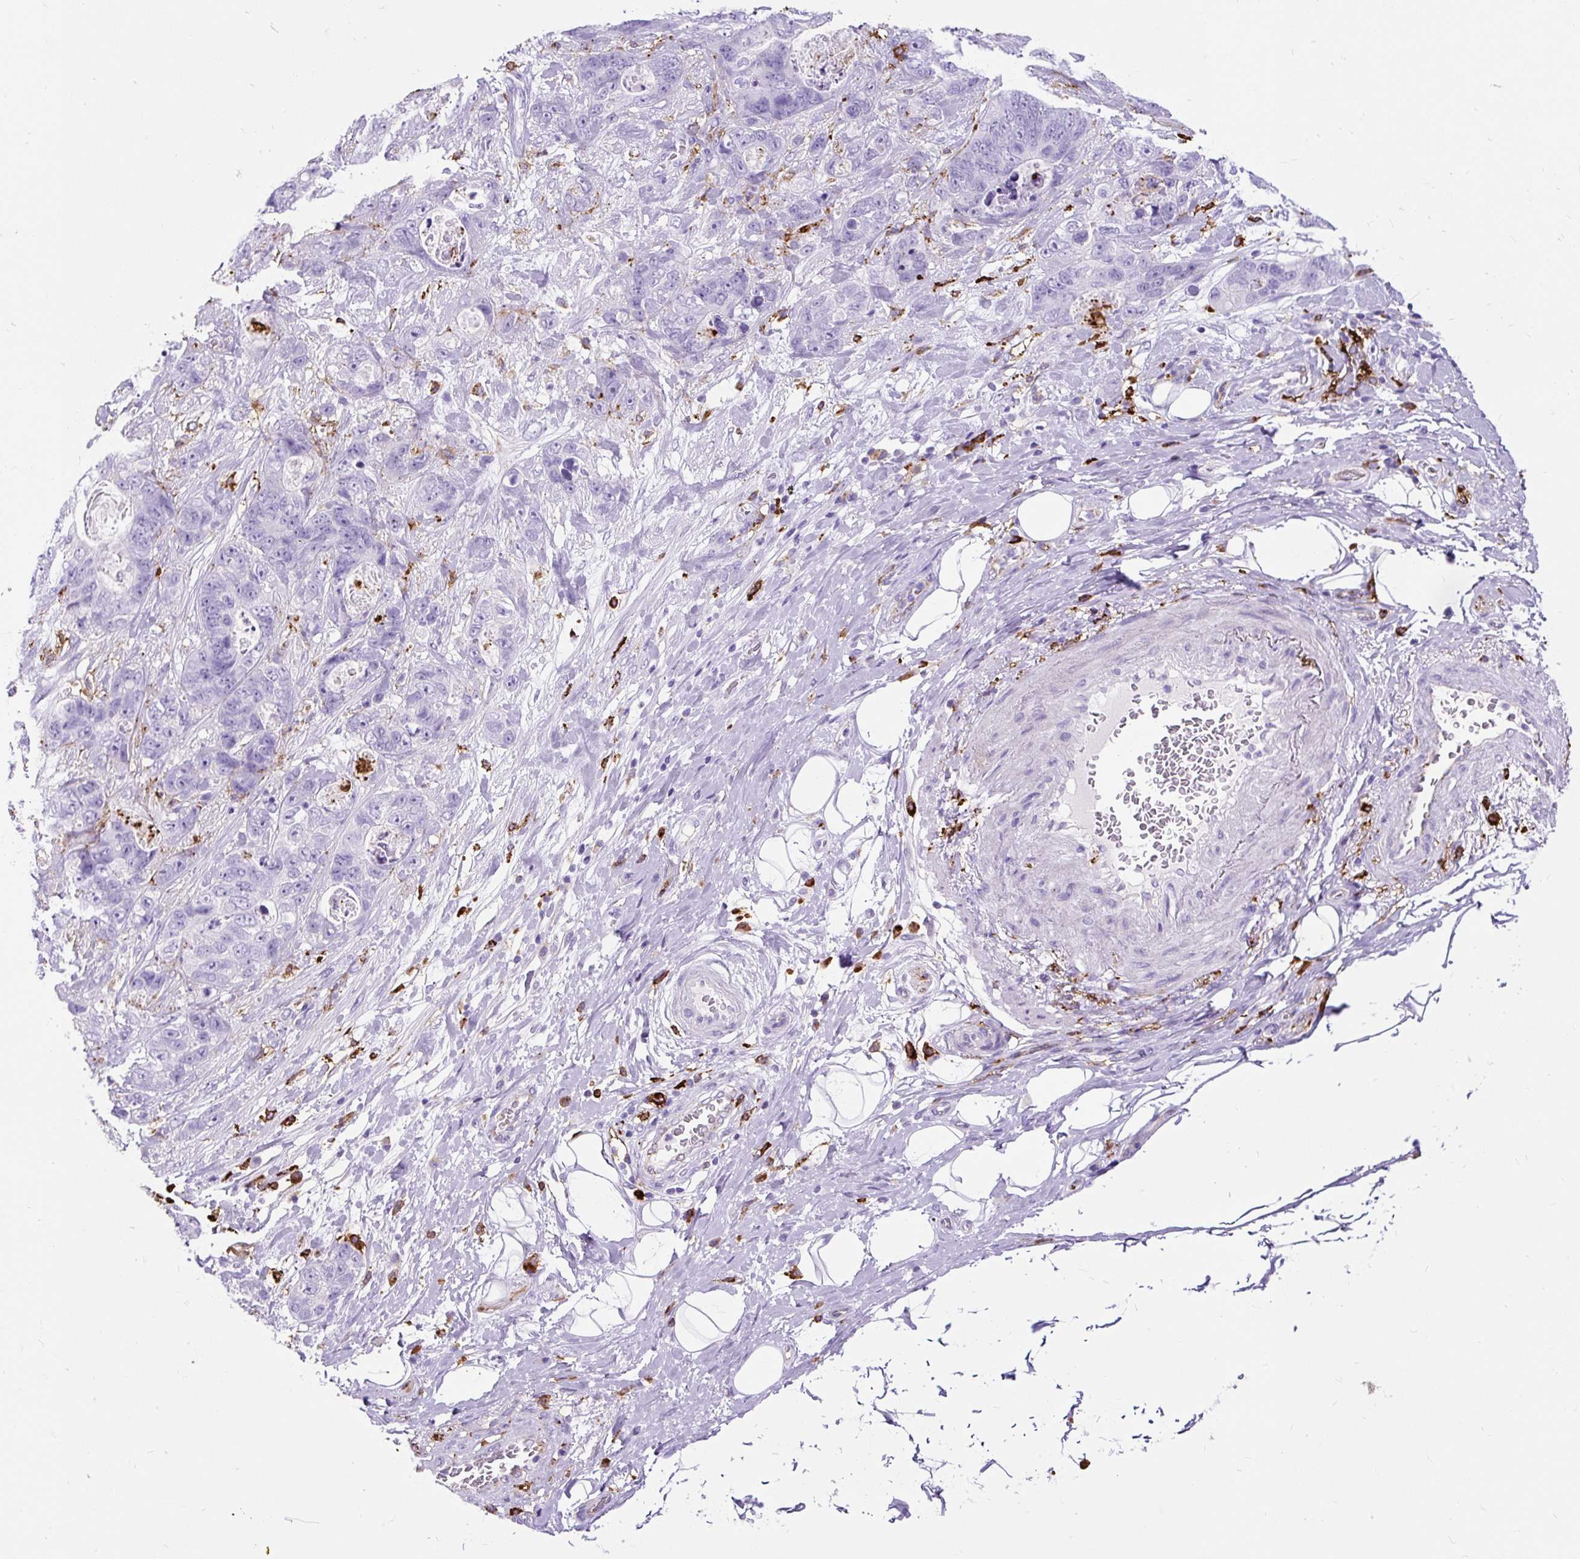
{"staining": {"intensity": "negative", "quantity": "none", "location": "none"}, "tissue": "stomach cancer", "cell_type": "Tumor cells", "image_type": "cancer", "snomed": [{"axis": "morphology", "description": "Normal tissue, NOS"}, {"axis": "morphology", "description": "Adenocarcinoma, NOS"}, {"axis": "topography", "description": "Stomach"}], "caption": "This is an IHC micrograph of human stomach cancer. There is no expression in tumor cells.", "gene": "HLA-DRA", "patient": {"sex": "female", "age": 89}}